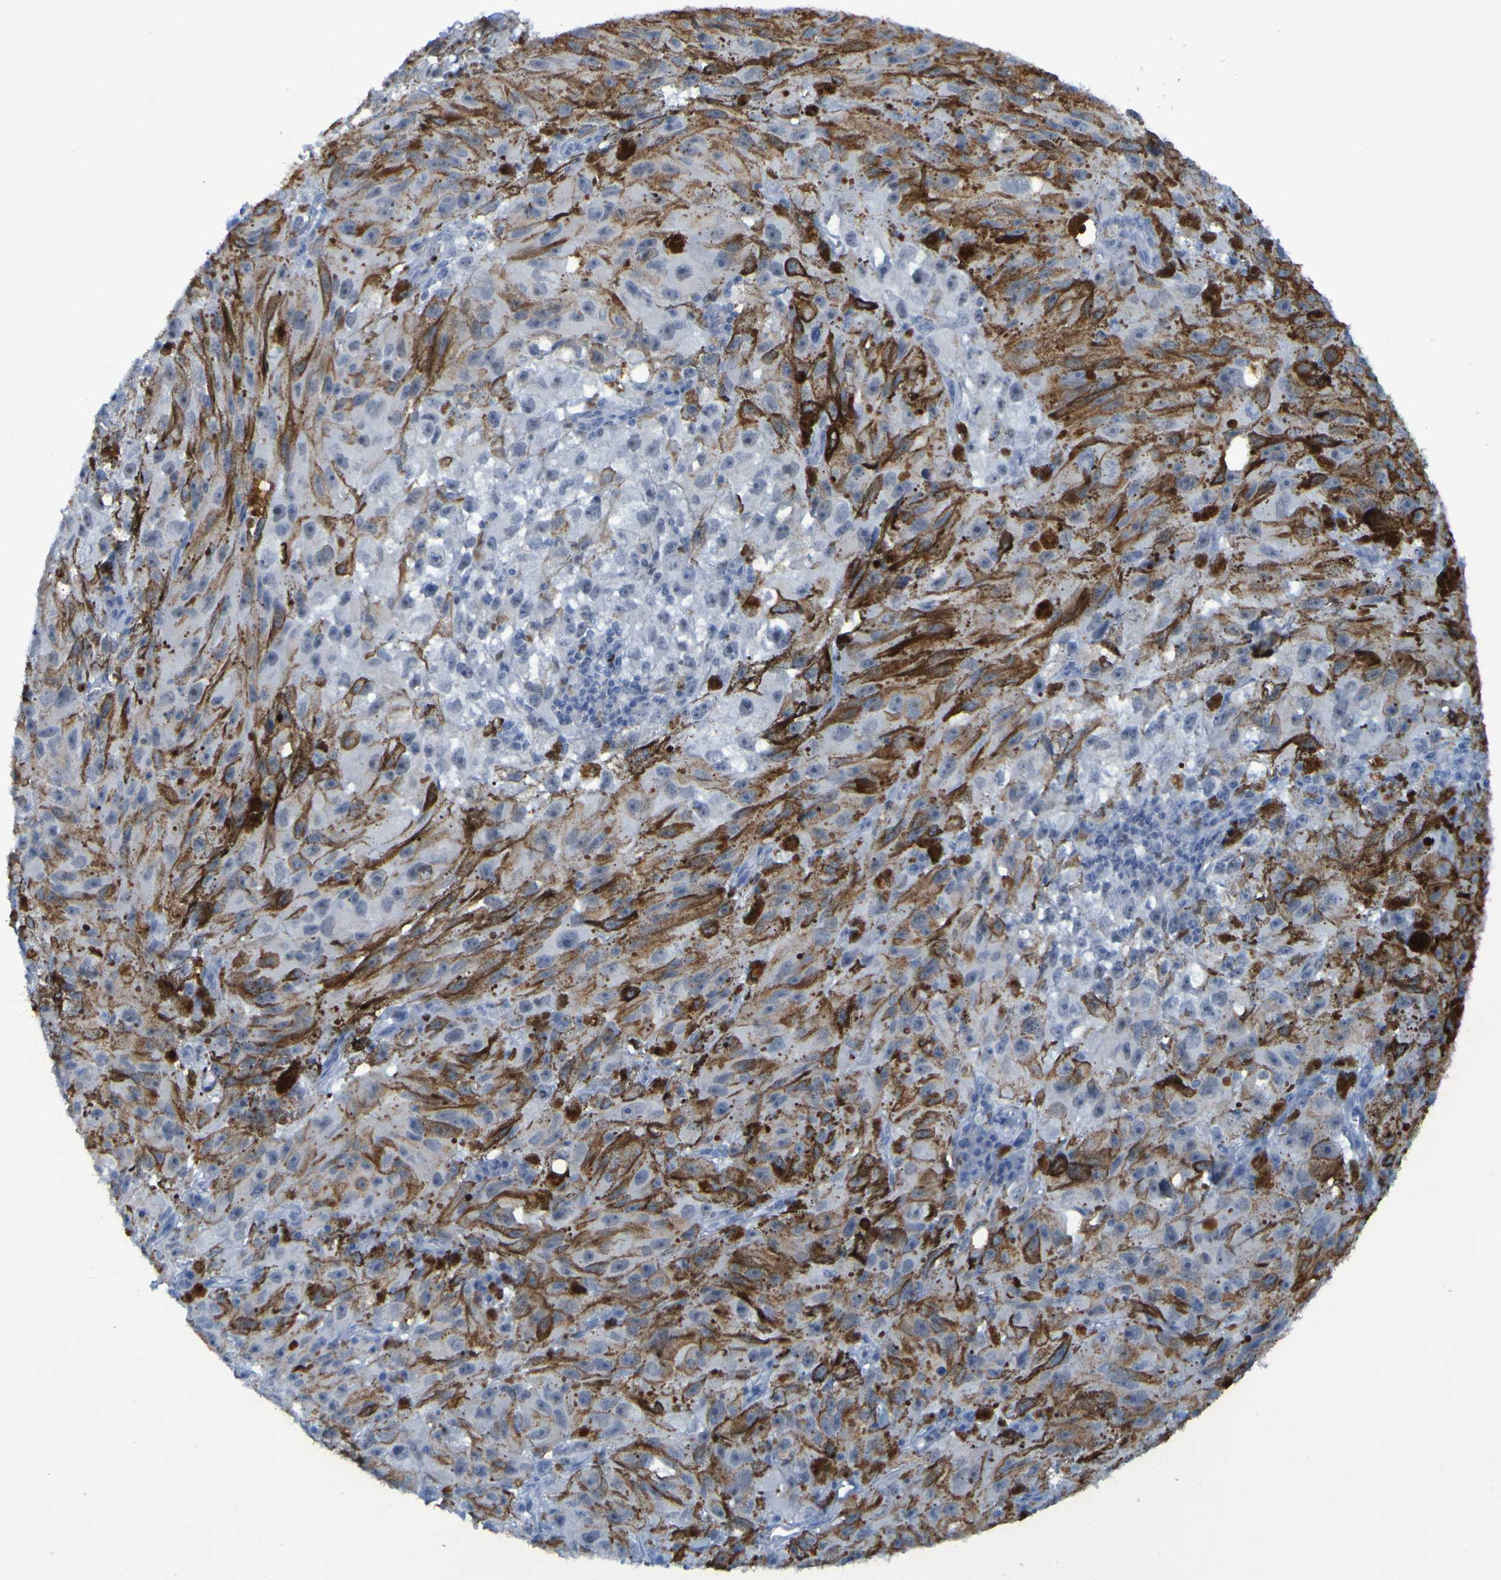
{"staining": {"intensity": "negative", "quantity": "none", "location": "none"}, "tissue": "melanoma", "cell_type": "Tumor cells", "image_type": "cancer", "snomed": [{"axis": "morphology", "description": "Malignant melanoma, NOS"}, {"axis": "topography", "description": "Skin"}], "caption": "This is an immunohistochemistry image of human melanoma. There is no expression in tumor cells.", "gene": "USP36", "patient": {"sex": "female", "age": 104}}